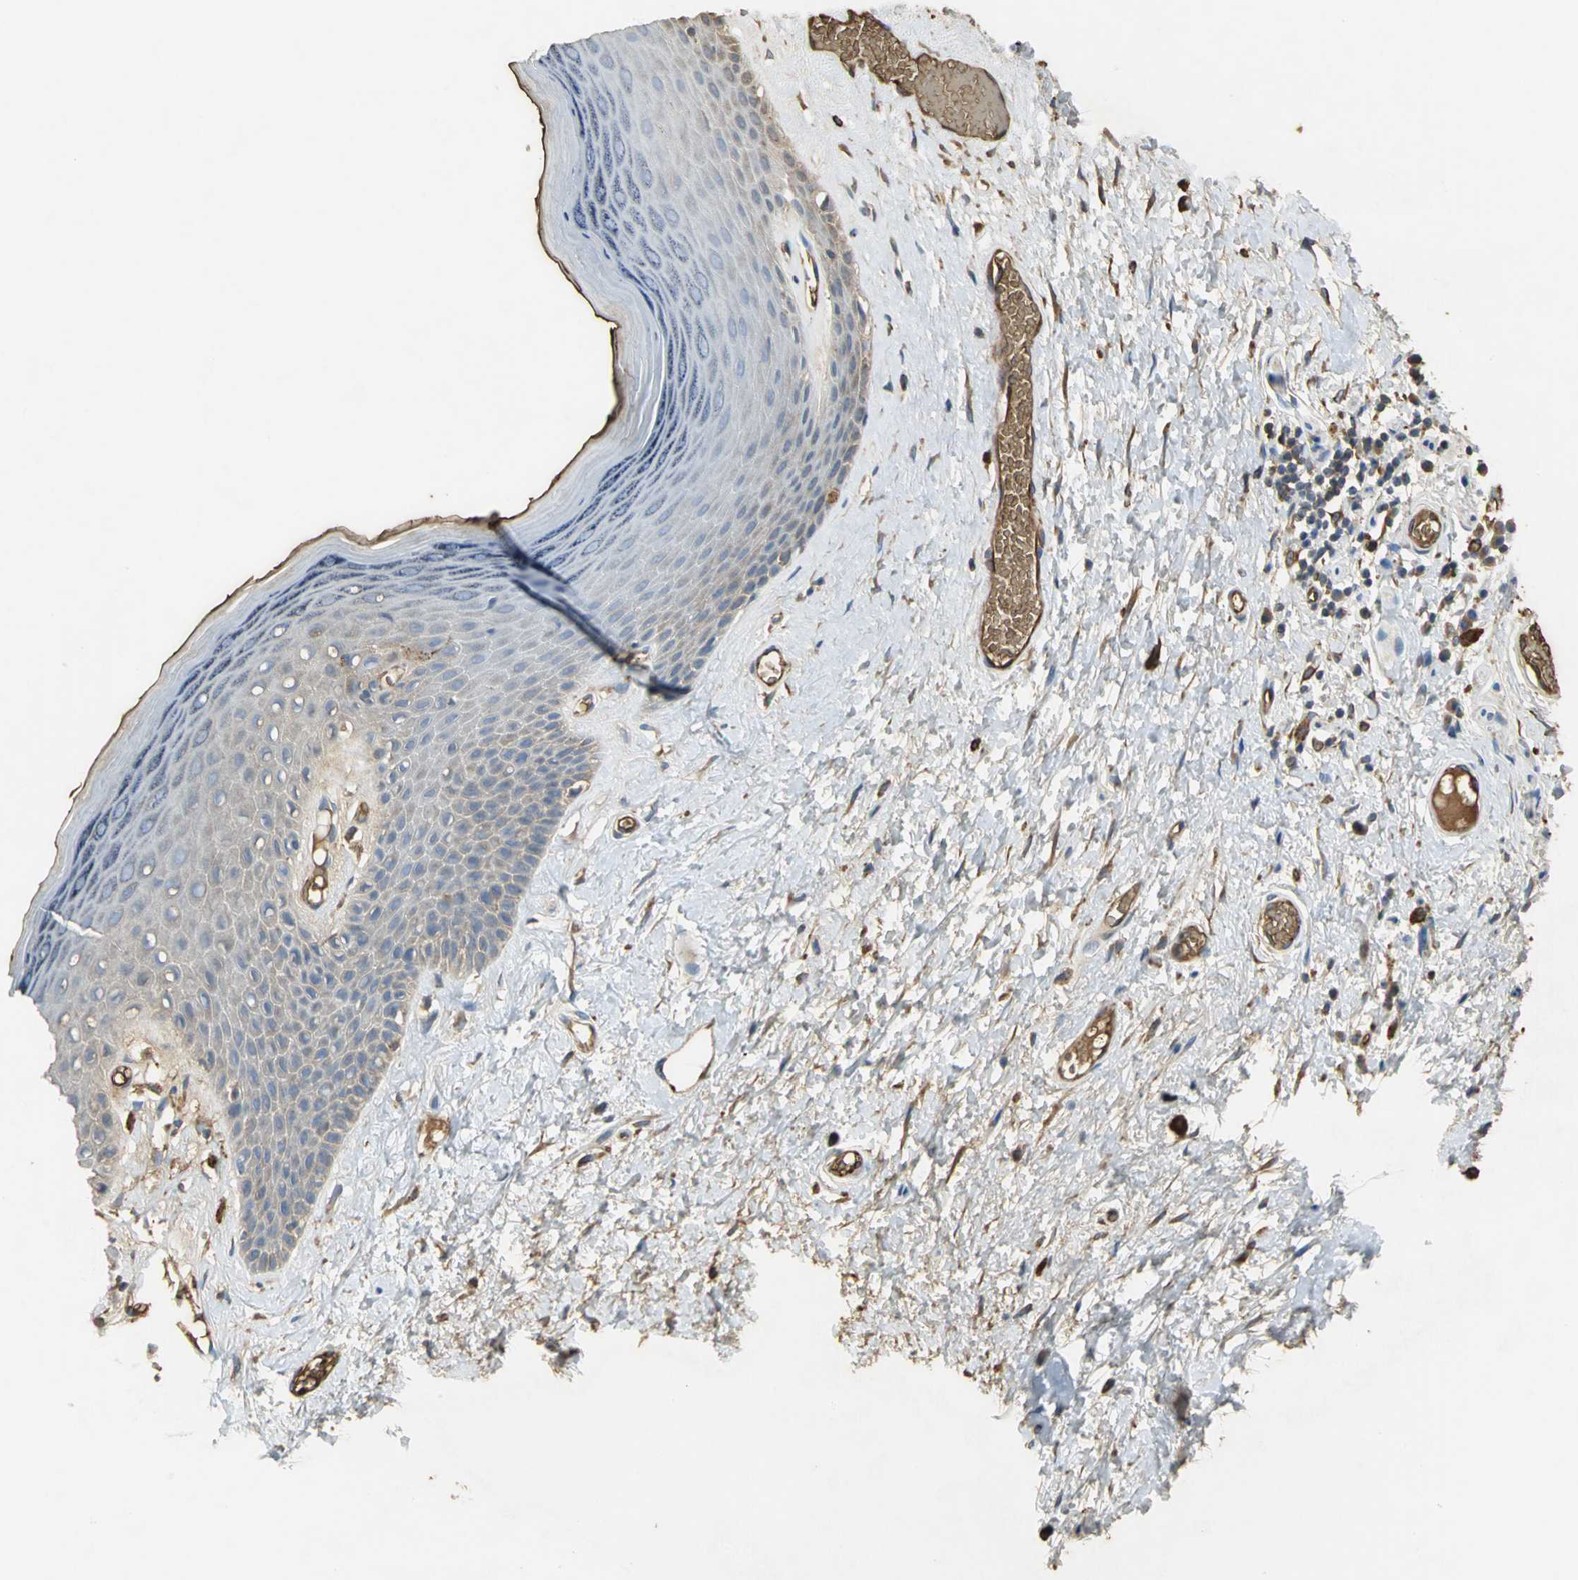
{"staining": {"intensity": "moderate", "quantity": "<25%", "location": "cytoplasmic/membranous"}, "tissue": "skin", "cell_type": "Epidermal cells", "image_type": "normal", "snomed": [{"axis": "morphology", "description": "Normal tissue, NOS"}, {"axis": "morphology", "description": "Inflammation, NOS"}, {"axis": "topography", "description": "Vulva"}], "caption": "Immunohistochemistry photomicrograph of normal skin: skin stained using immunohistochemistry (IHC) shows low levels of moderate protein expression localized specifically in the cytoplasmic/membranous of epidermal cells, appearing as a cytoplasmic/membranous brown color.", "gene": "TREM1", "patient": {"sex": "female", "age": 84}}